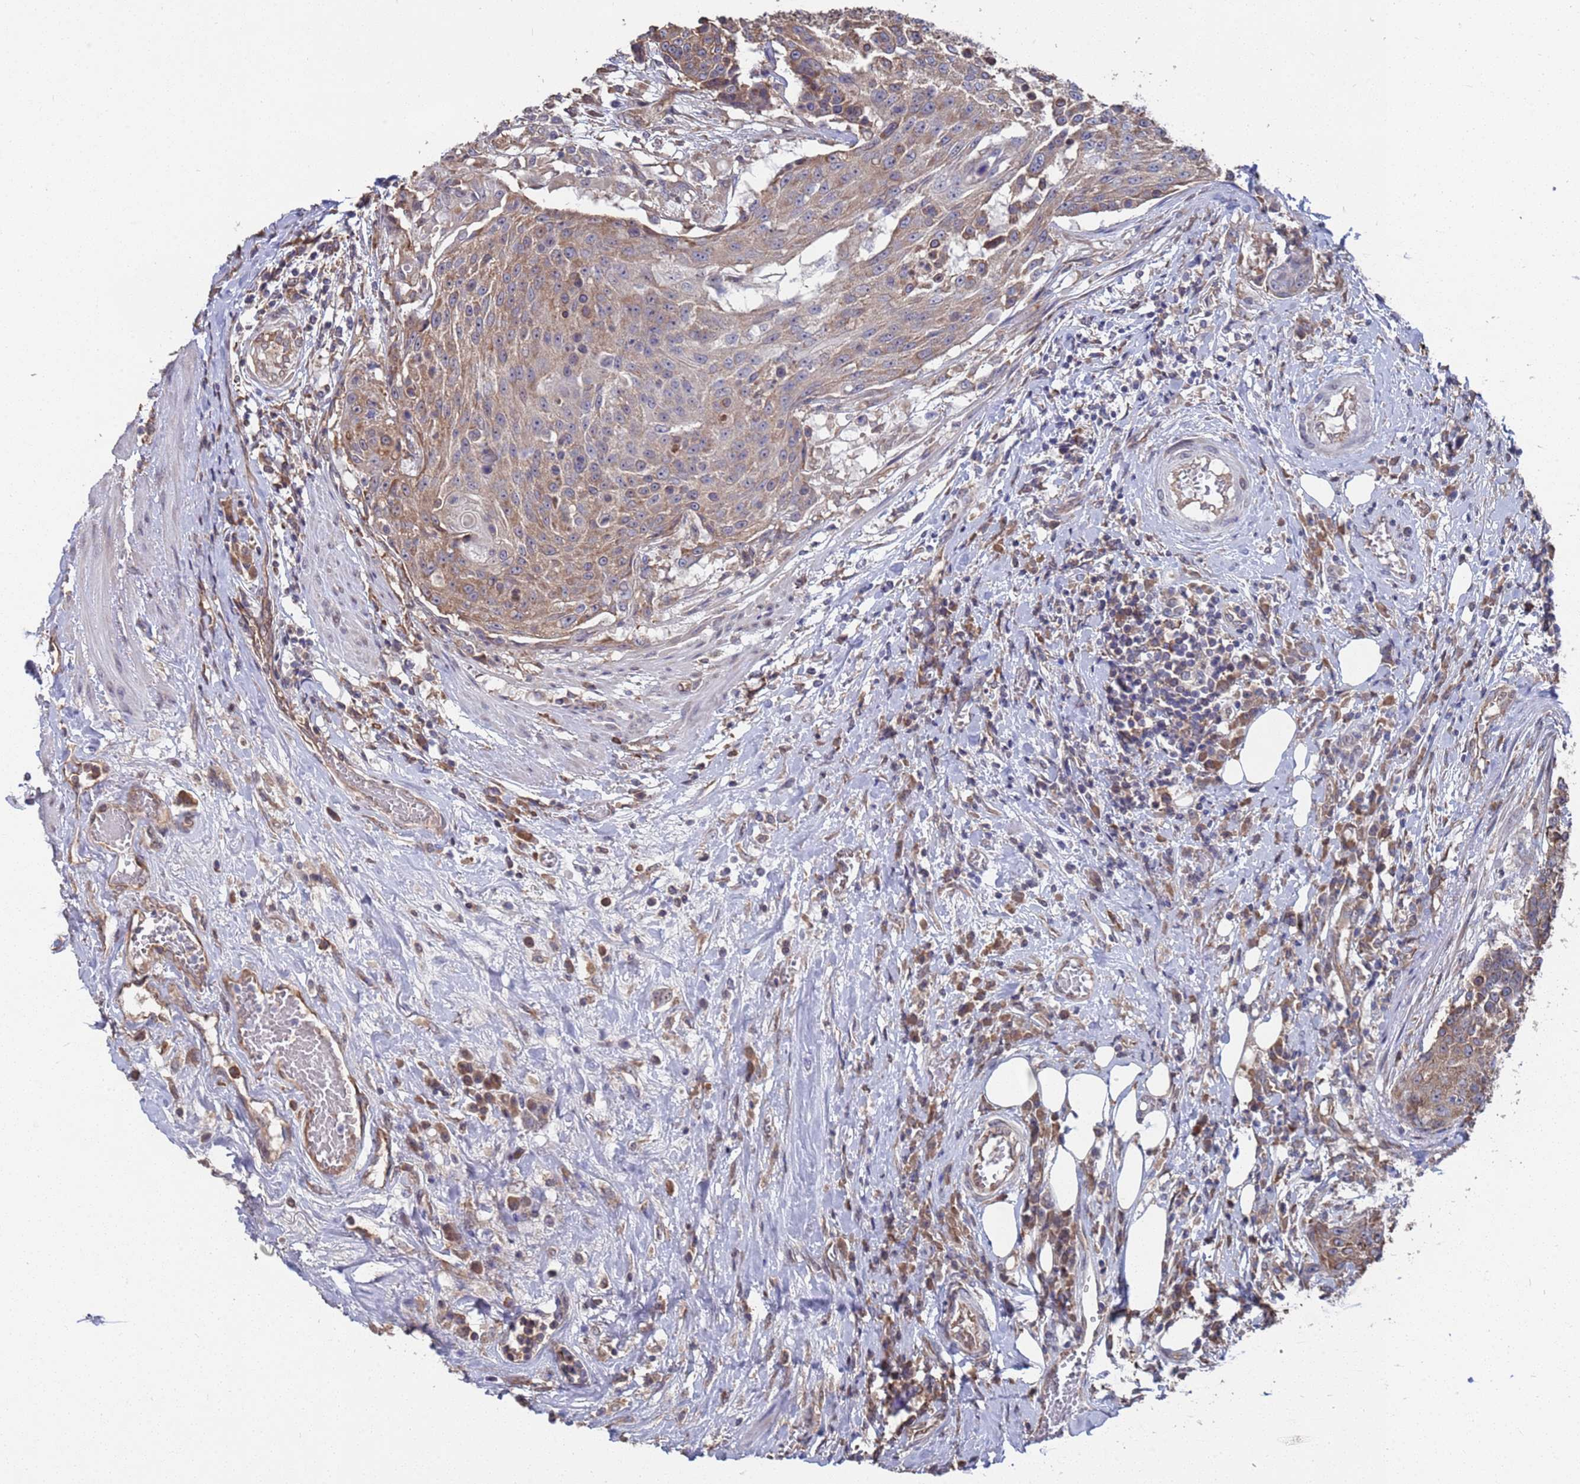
{"staining": {"intensity": "moderate", "quantity": ">75%", "location": "cytoplasmic/membranous"}, "tissue": "urothelial cancer", "cell_type": "Tumor cells", "image_type": "cancer", "snomed": [{"axis": "morphology", "description": "Urothelial carcinoma, High grade"}, {"axis": "topography", "description": "Urinary bladder"}], "caption": "Urothelial cancer stained with IHC exhibits moderate cytoplasmic/membranous expression in approximately >75% of tumor cells.", "gene": "CFAP119", "patient": {"sex": "female", "age": 63}}